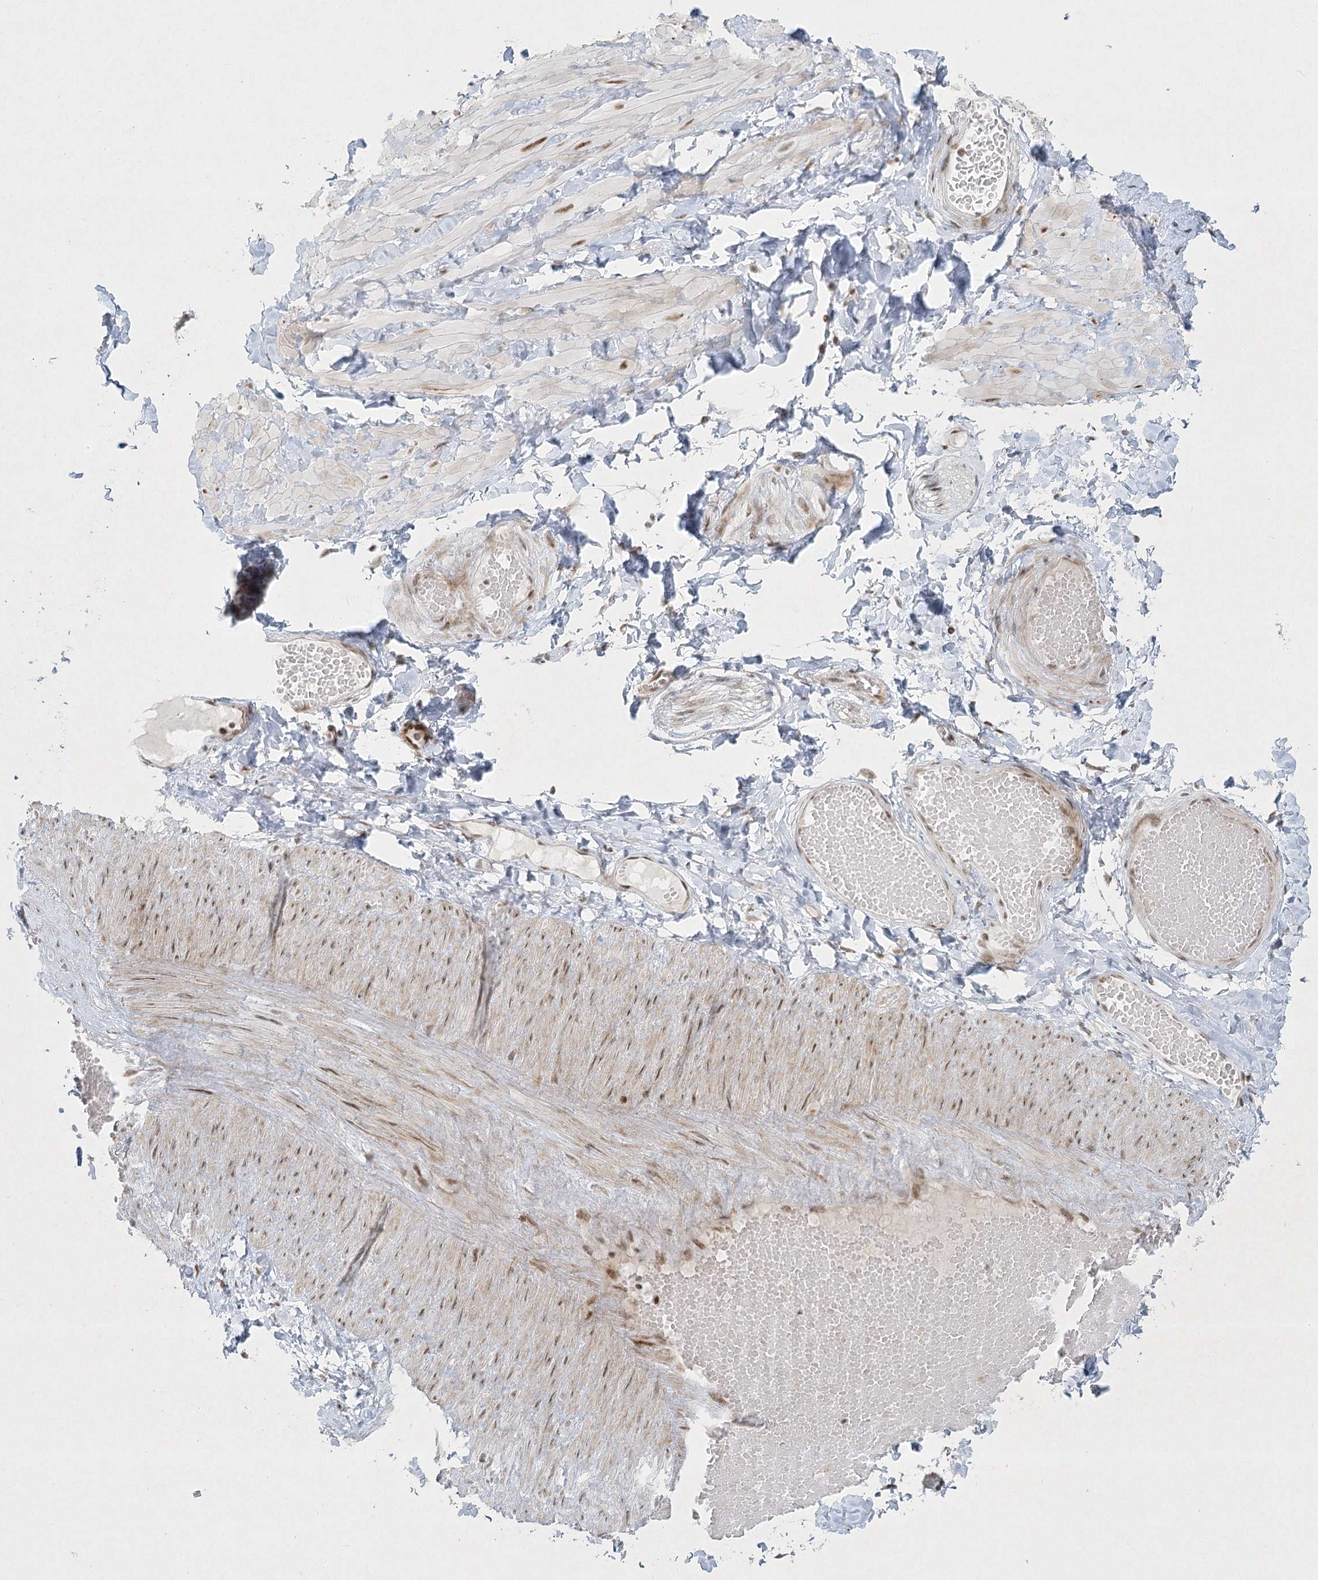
{"staining": {"intensity": "moderate", "quantity": "25%-75%", "location": "nuclear"}, "tissue": "adipose tissue", "cell_type": "Adipocytes", "image_type": "normal", "snomed": [{"axis": "morphology", "description": "Normal tissue, NOS"}, {"axis": "topography", "description": "Adipose tissue"}, {"axis": "topography", "description": "Vascular tissue"}, {"axis": "topography", "description": "Peripheral nerve tissue"}], "caption": "IHC (DAB (3,3'-diaminobenzidine)) staining of benign adipose tissue displays moderate nuclear protein expression in approximately 25%-75% of adipocytes.", "gene": "U2SURP", "patient": {"sex": "male", "age": 25}}